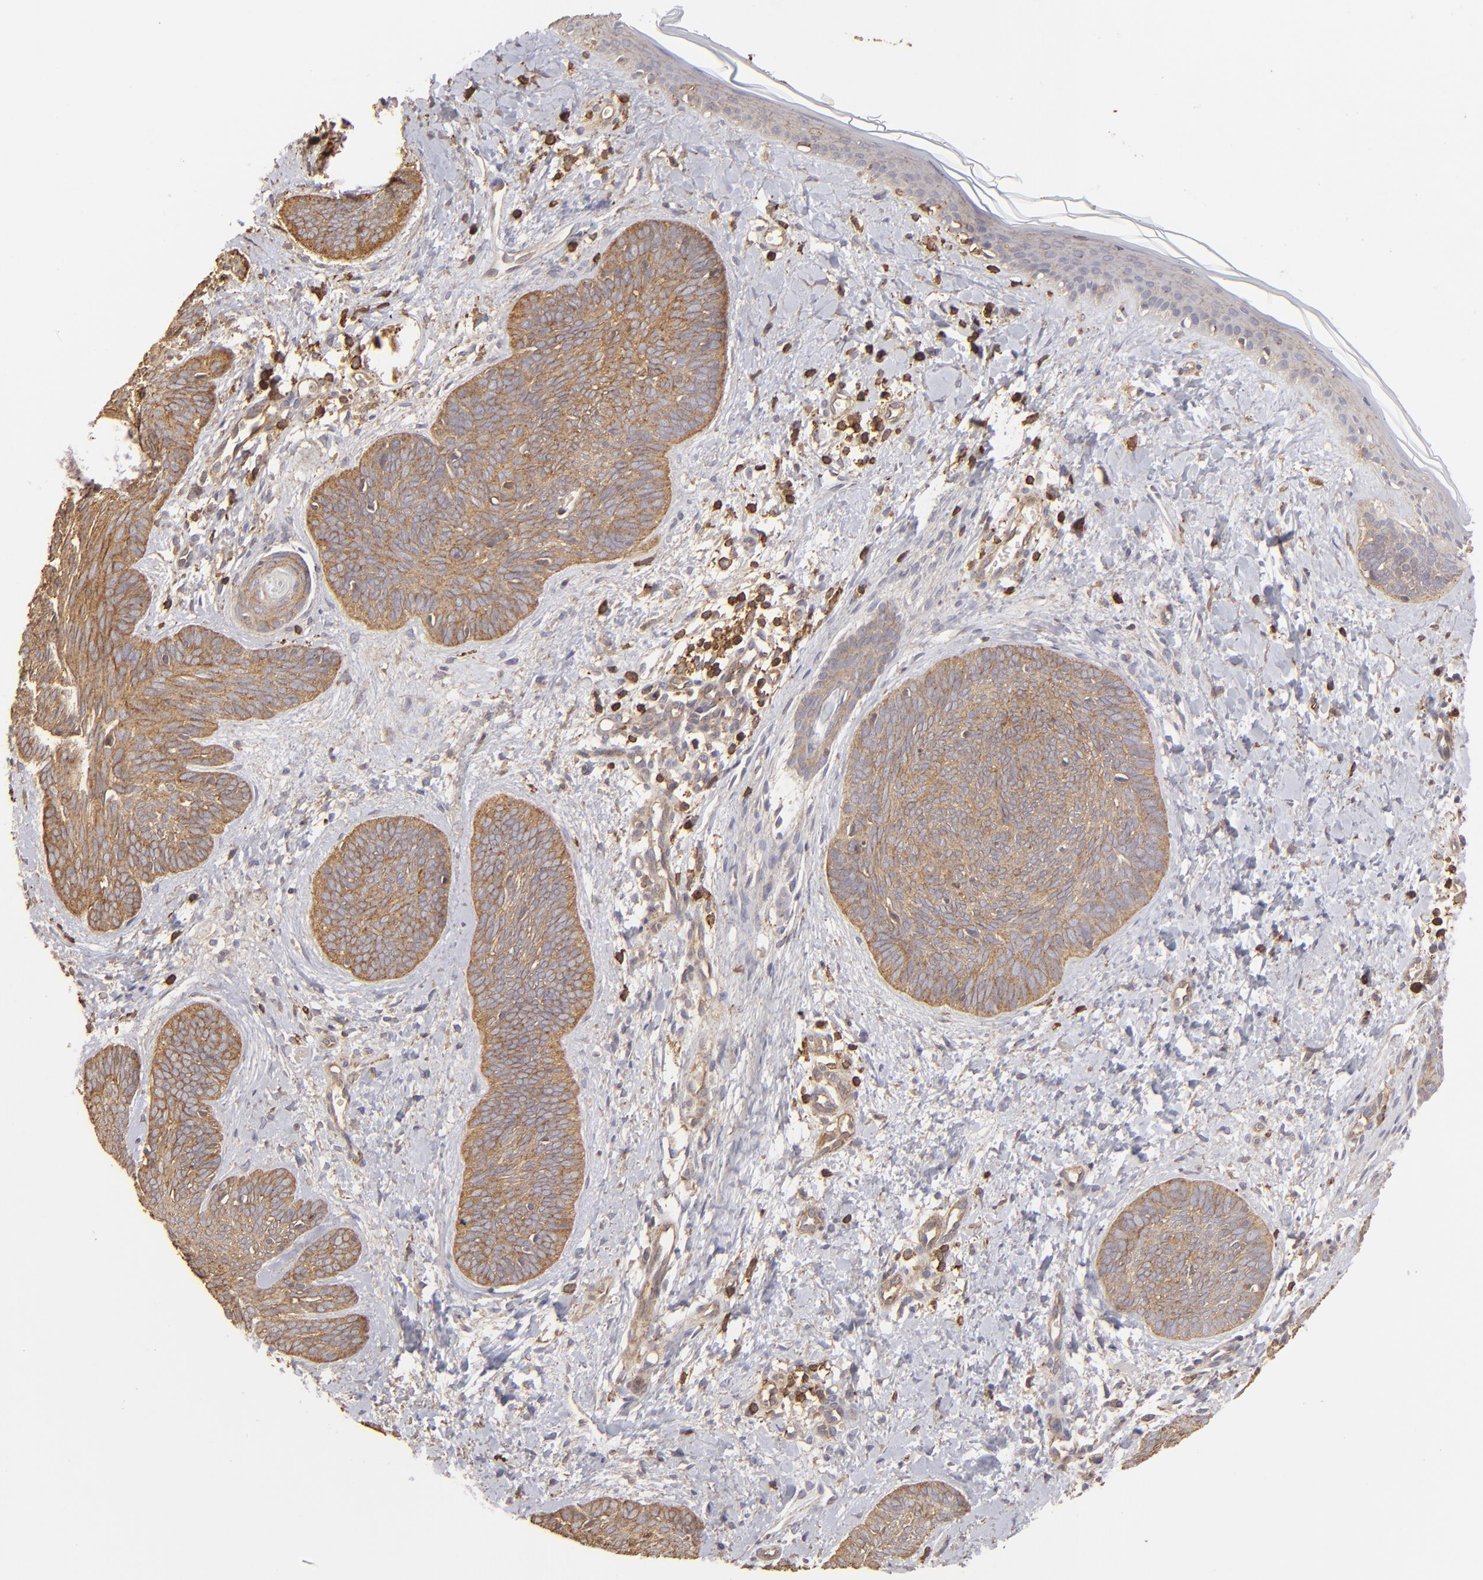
{"staining": {"intensity": "moderate", "quantity": ">75%", "location": "cytoplasmic/membranous"}, "tissue": "skin cancer", "cell_type": "Tumor cells", "image_type": "cancer", "snomed": [{"axis": "morphology", "description": "Basal cell carcinoma"}, {"axis": "topography", "description": "Skin"}], "caption": "Approximately >75% of tumor cells in human skin cancer display moderate cytoplasmic/membranous protein positivity as visualized by brown immunohistochemical staining.", "gene": "ACTB", "patient": {"sex": "female", "age": 81}}